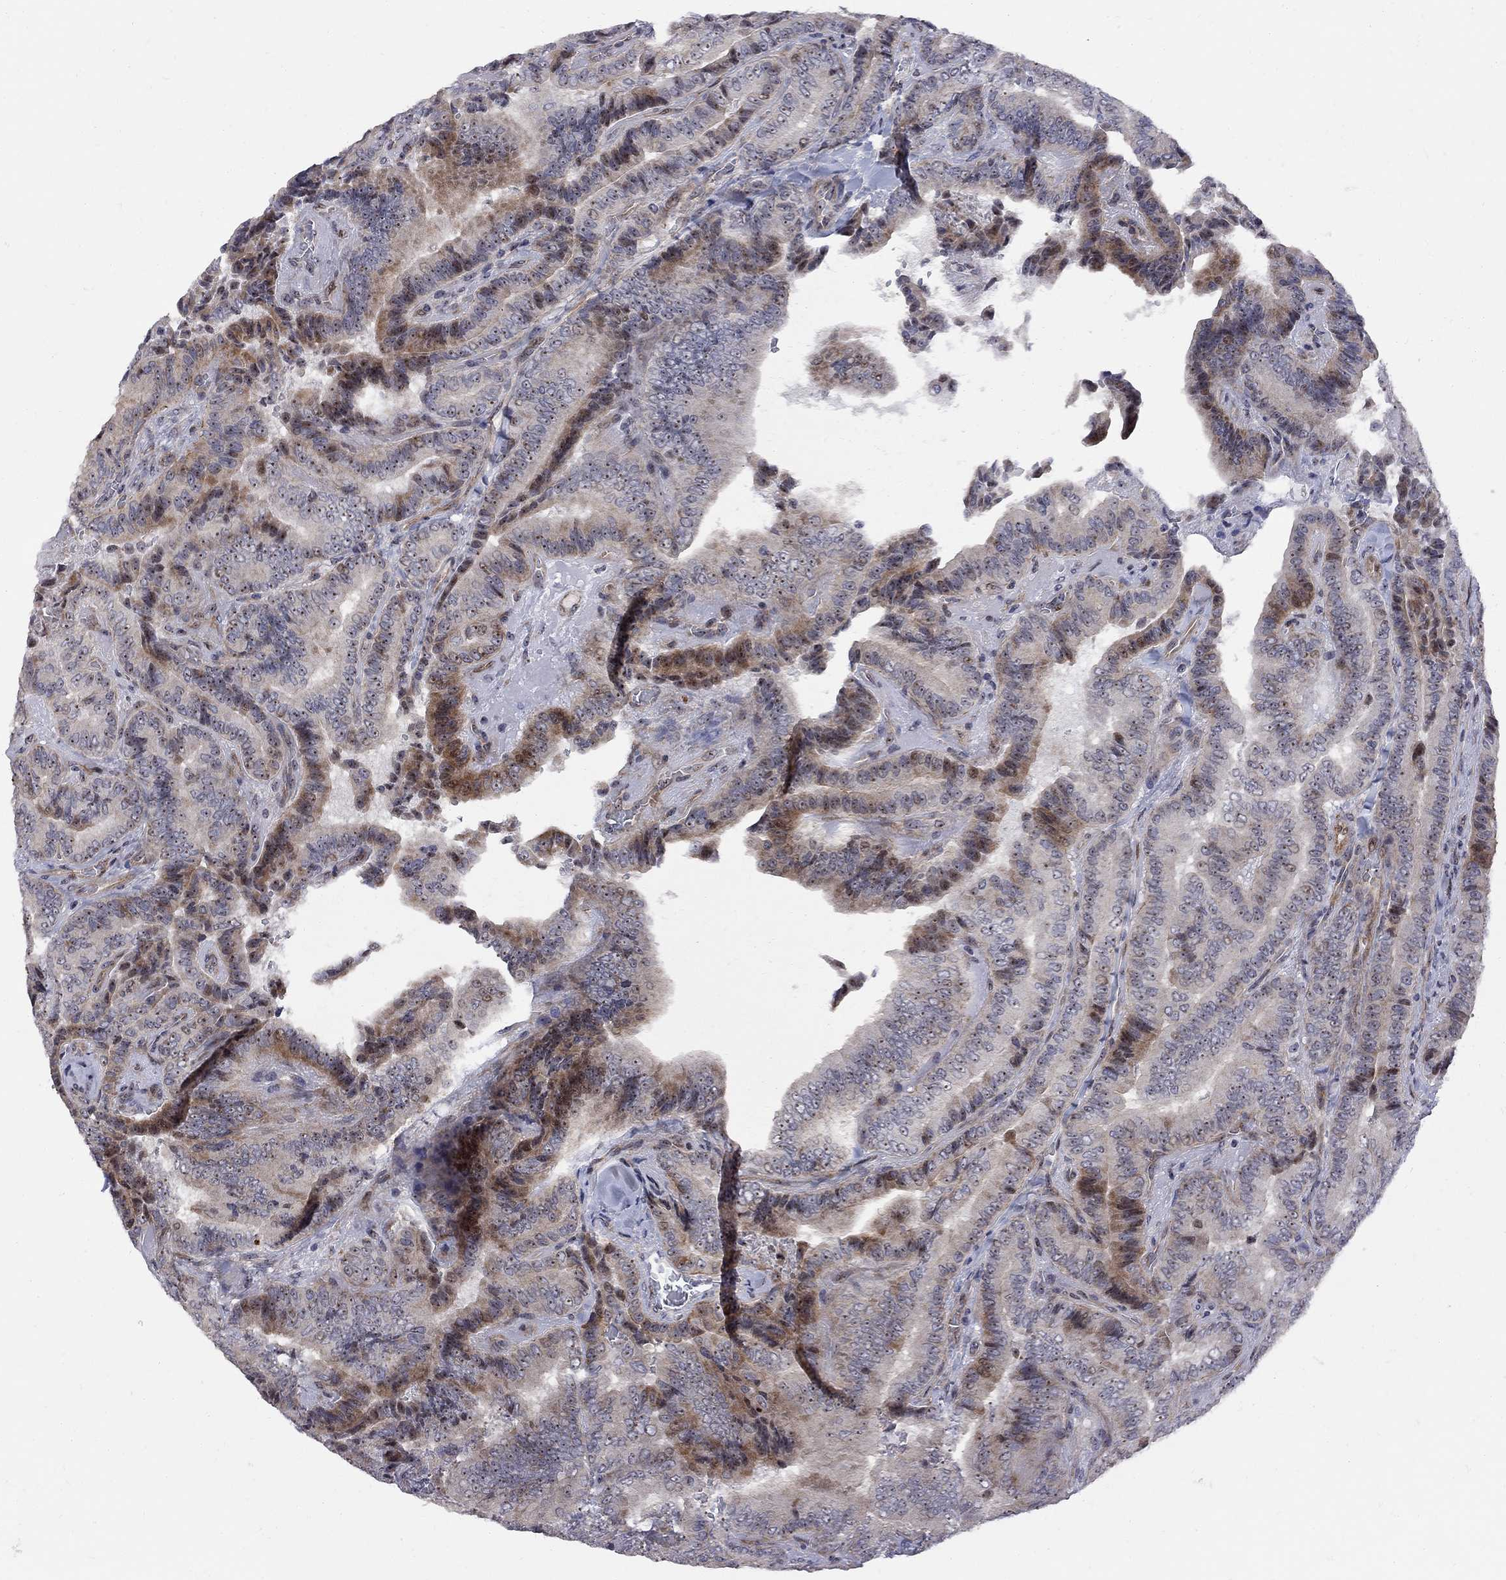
{"staining": {"intensity": "moderate", "quantity": ">75%", "location": "nuclear"}, "tissue": "thyroid cancer", "cell_type": "Tumor cells", "image_type": "cancer", "snomed": [{"axis": "morphology", "description": "Papillary adenocarcinoma, NOS"}, {"axis": "topography", "description": "Thyroid gland"}], "caption": "Immunohistochemical staining of human thyroid papillary adenocarcinoma demonstrates medium levels of moderate nuclear protein positivity in about >75% of tumor cells.", "gene": "DHX33", "patient": {"sex": "male", "age": 61}}